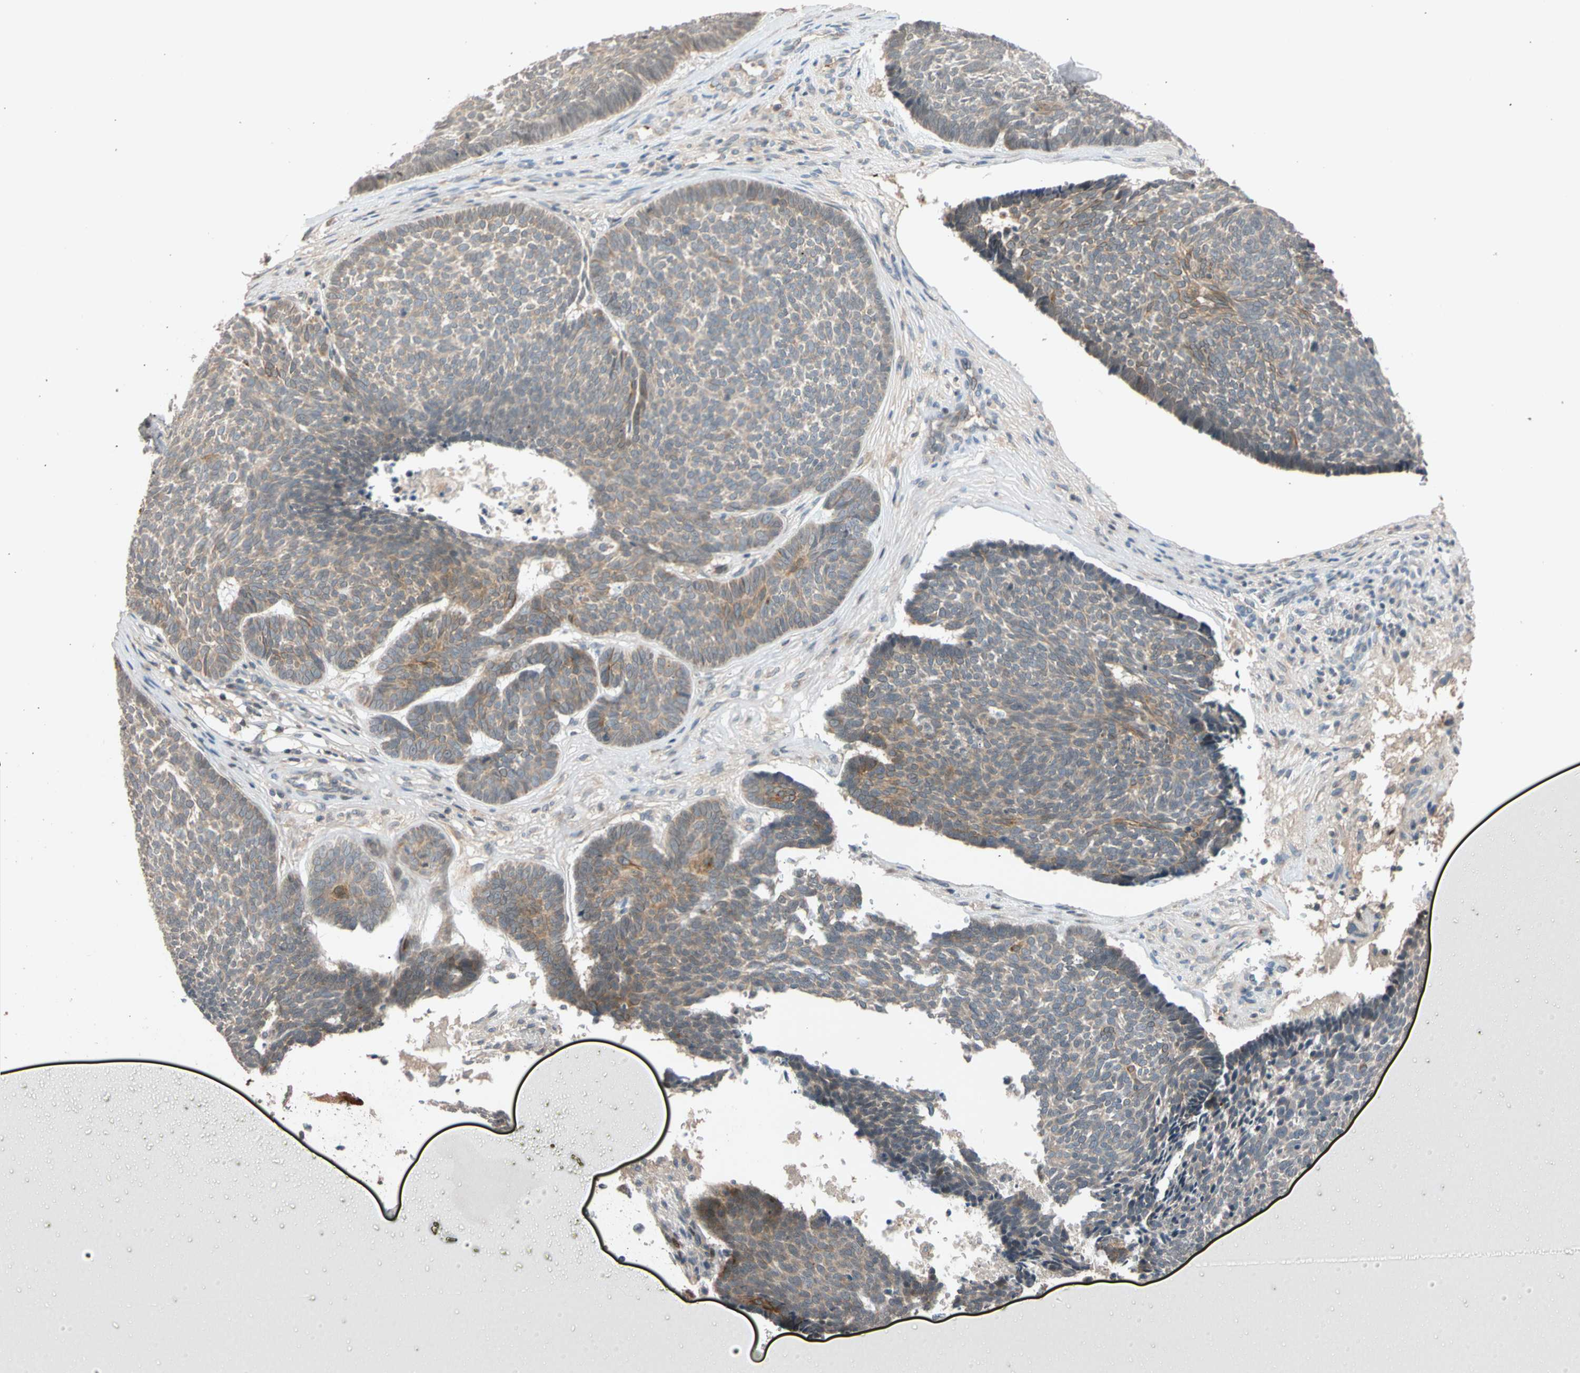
{"staining": {"intensity": "moderate", "quantity": "<25%", "location": "cytoplasmic/membranous"}, "tissue": "skin cancer", "cell_type": "Tumor cells", "image_type": "cancer", "snomed": [{"axis": "morphology", "description": "Basal cell carcinoma"}, {"axis": "topography", "description": "Skin"}], "caption": "This is a histology image of IHC staining of skin cancer, which shows moderate expression in the cytoplasmic/membranous of tumor cells.", "gene": "CNST", "patient": {"sex": "male", "age": 84}}